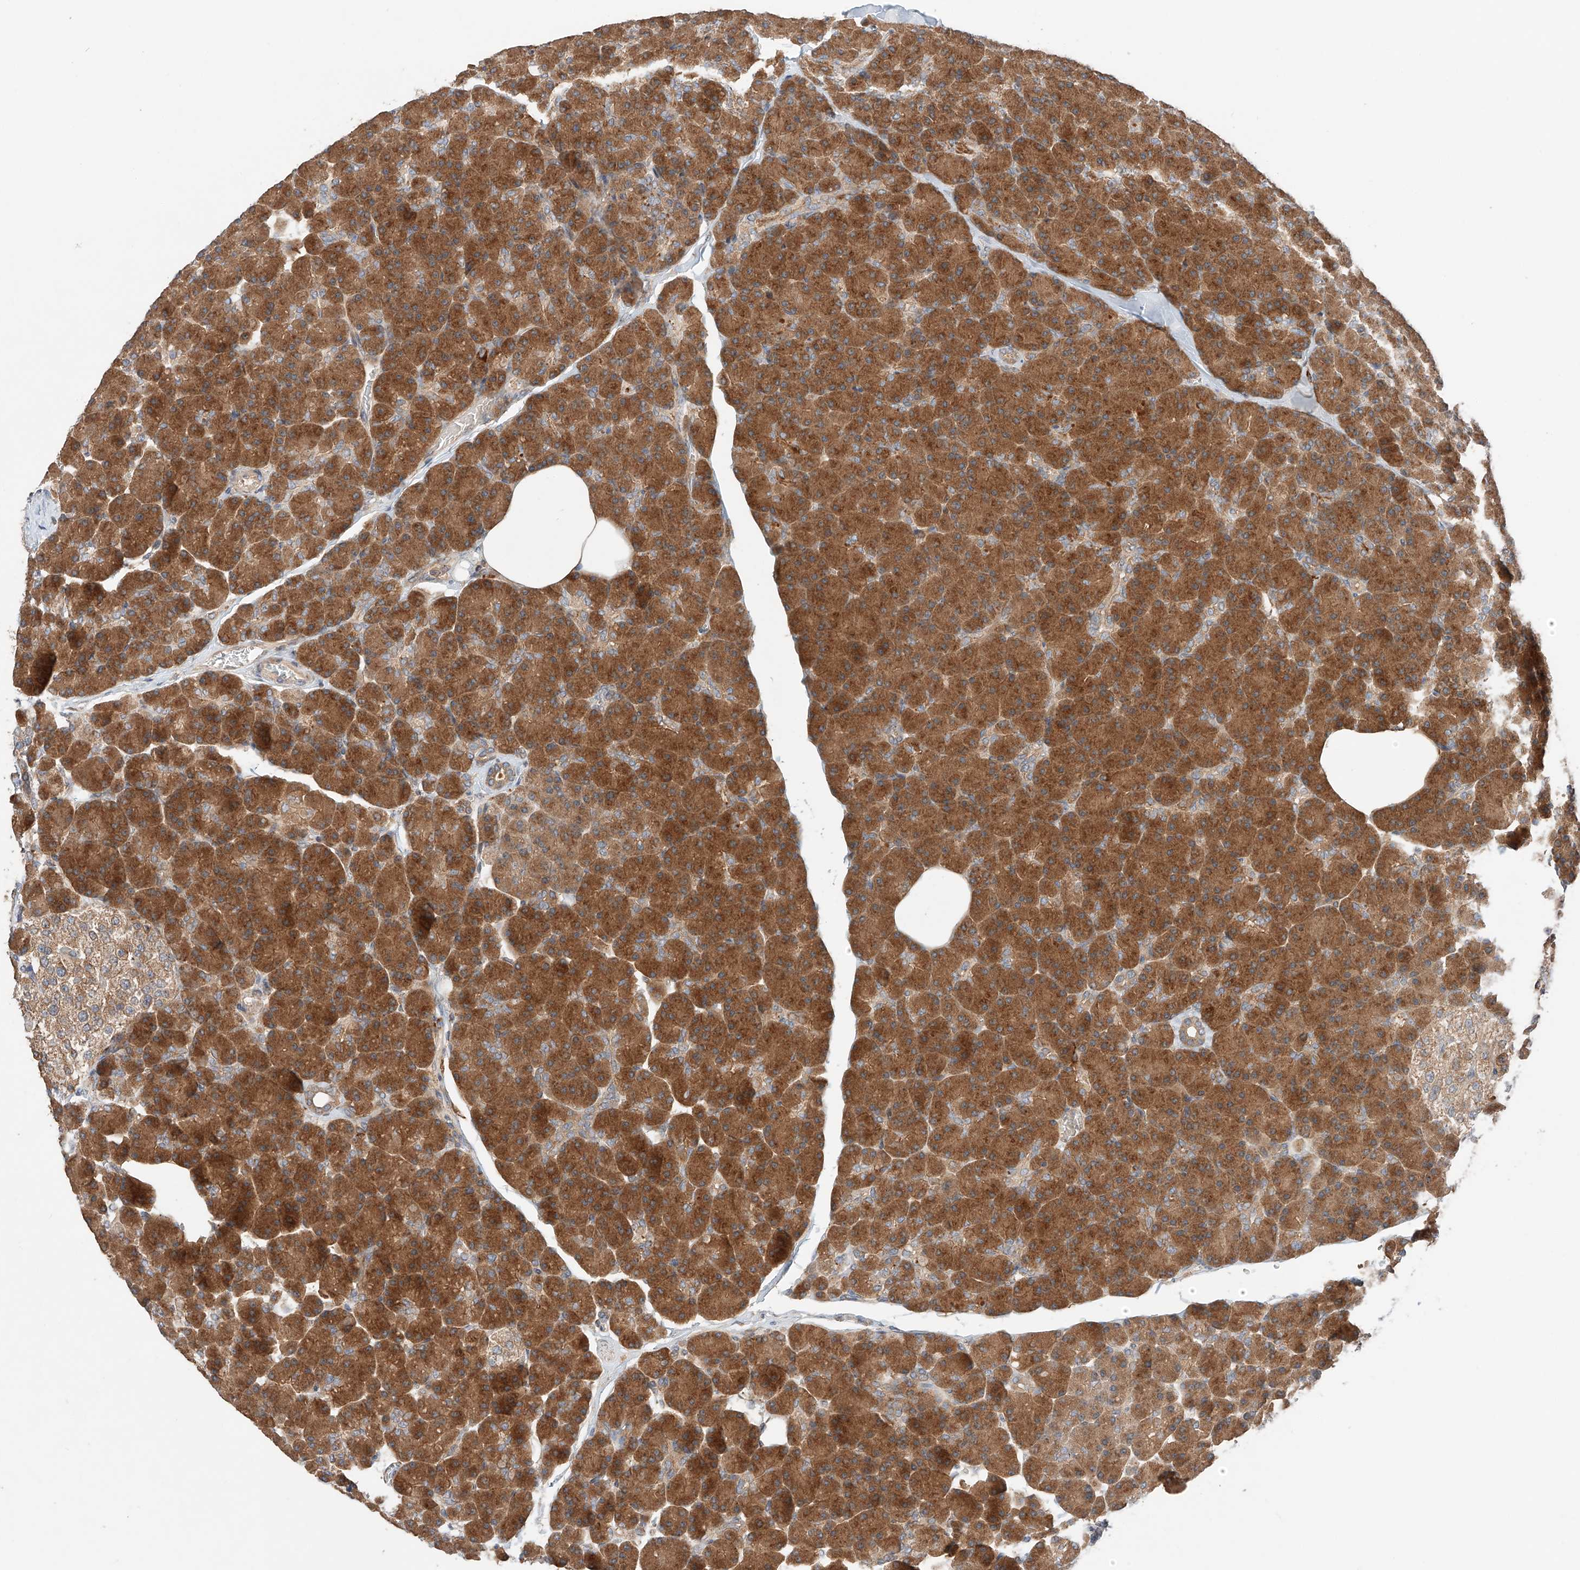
{"staining": {"intensity": "strong", "quantity": ">75%", "location": "cytoplasmic/membranous"}, "tissue": "pancreas", "cell_type": "Exocrine glandular cells", "image_type": "normal", "snomed": [{"axis": "morphology", "description": "Normal tissue, NOS"}, {"axis": "topography", "description": "Pancreas"}], "caption": "IHC photomicrograph of benign human pancreas stained for a protein (brown), which displays high levels of strong cytoplasmic/membranous positivity in about >75% of exocrine glandular cells.", "gene": "XPNPEP1", "patient": {"sex": "female", "age": 43}}